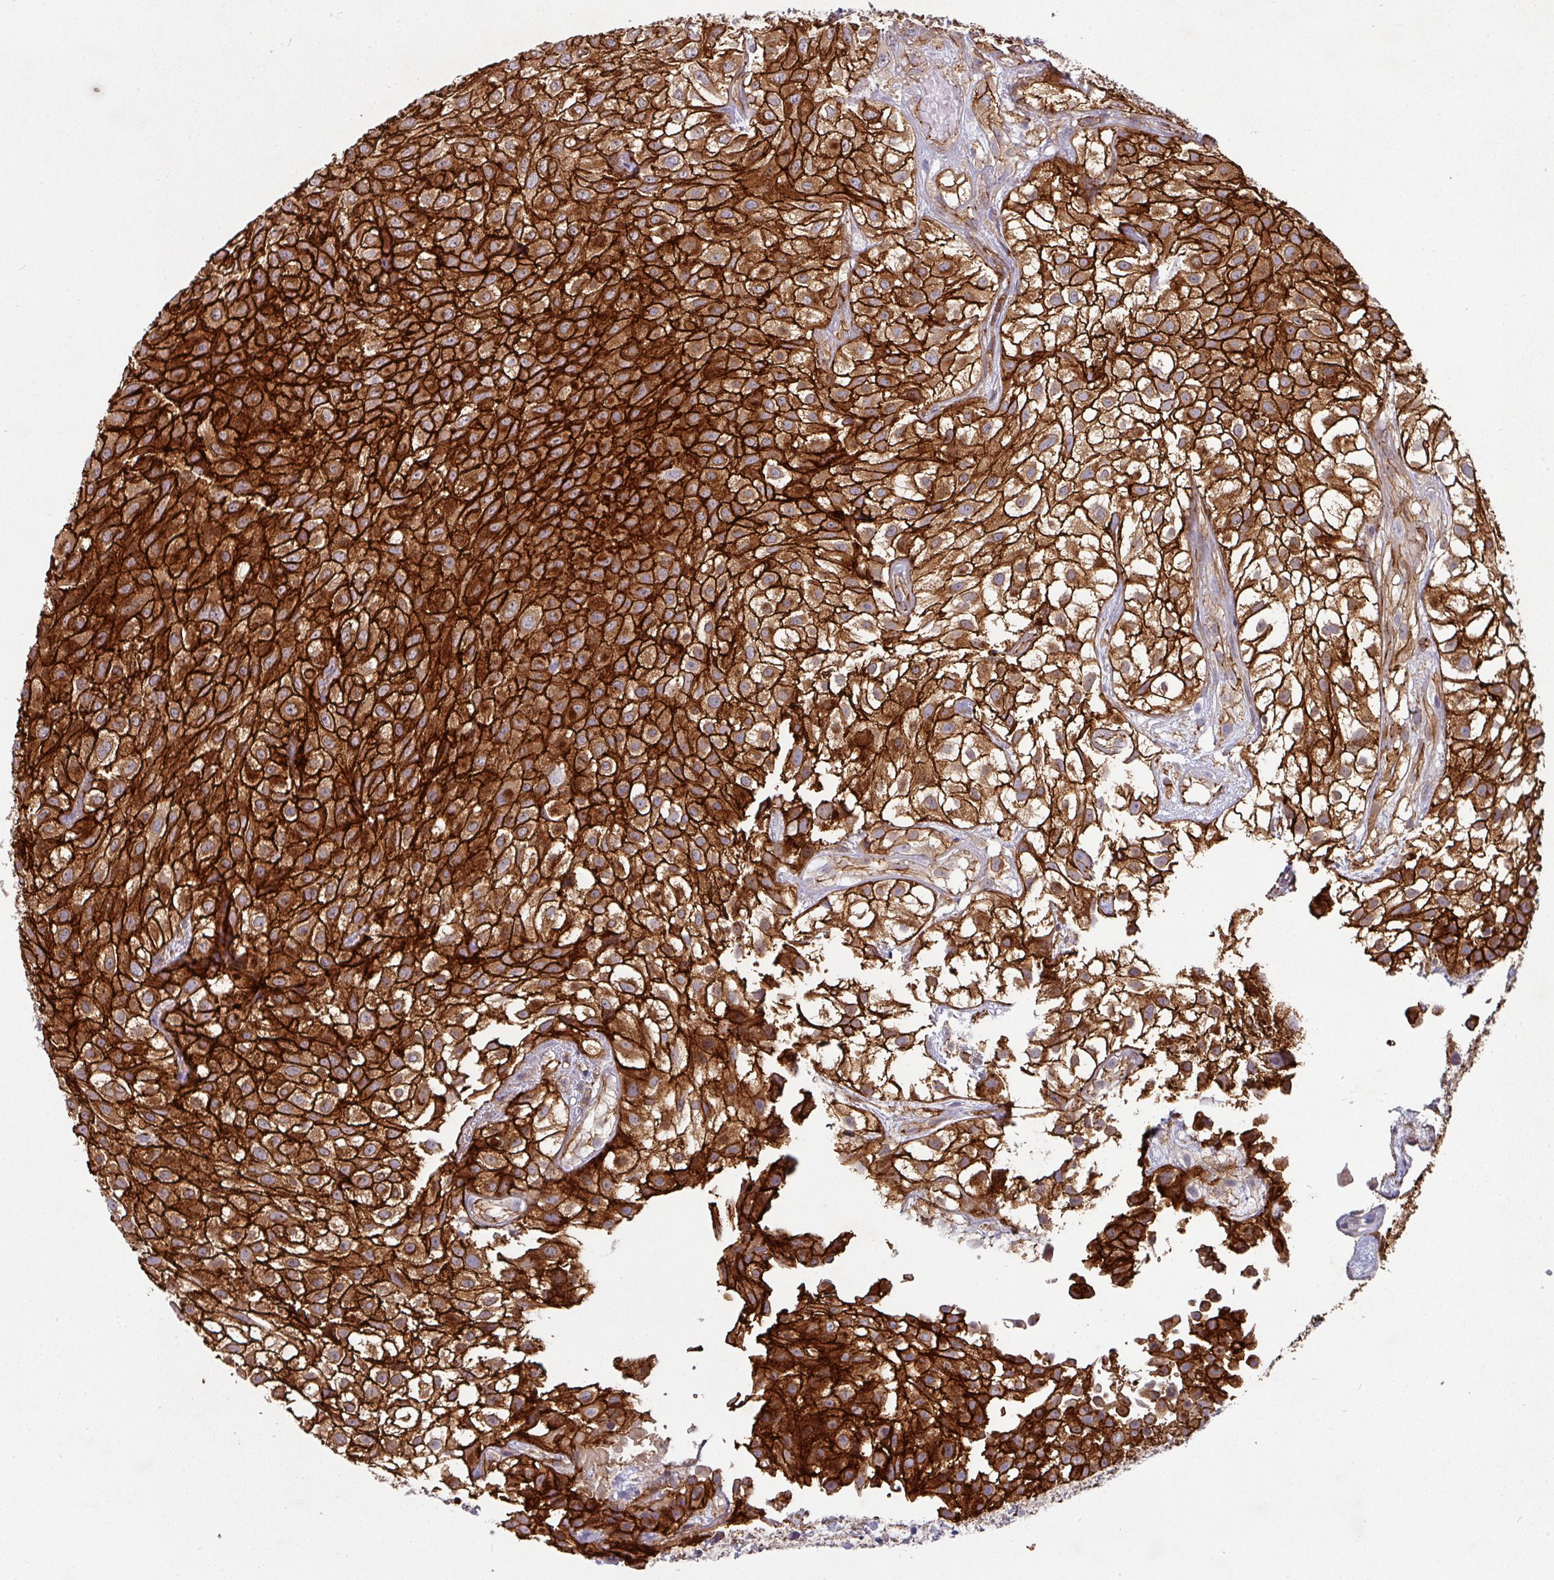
{"staining": {"intensity": "strong", "quantity": ">75%", "location": "cytoplasmic/membranous"}, "tissue": "urothelial cancer", "cell_type": "Tumor cells", "image_type": "cancer", "snomed": [{"axis": "morphology", "description": "Urothelial carcinoma, High grade"}, {"axis": "topography", "description": "Urinary bladder"}], "caption": "Urothelial cancer tissue displays strong cytoplasmic/membranous staining in approximately >75% of tumor cells, visualized by immunohistochemistry.", "gene": "JUP", "patient": {"sex": "male", "age": 56}}